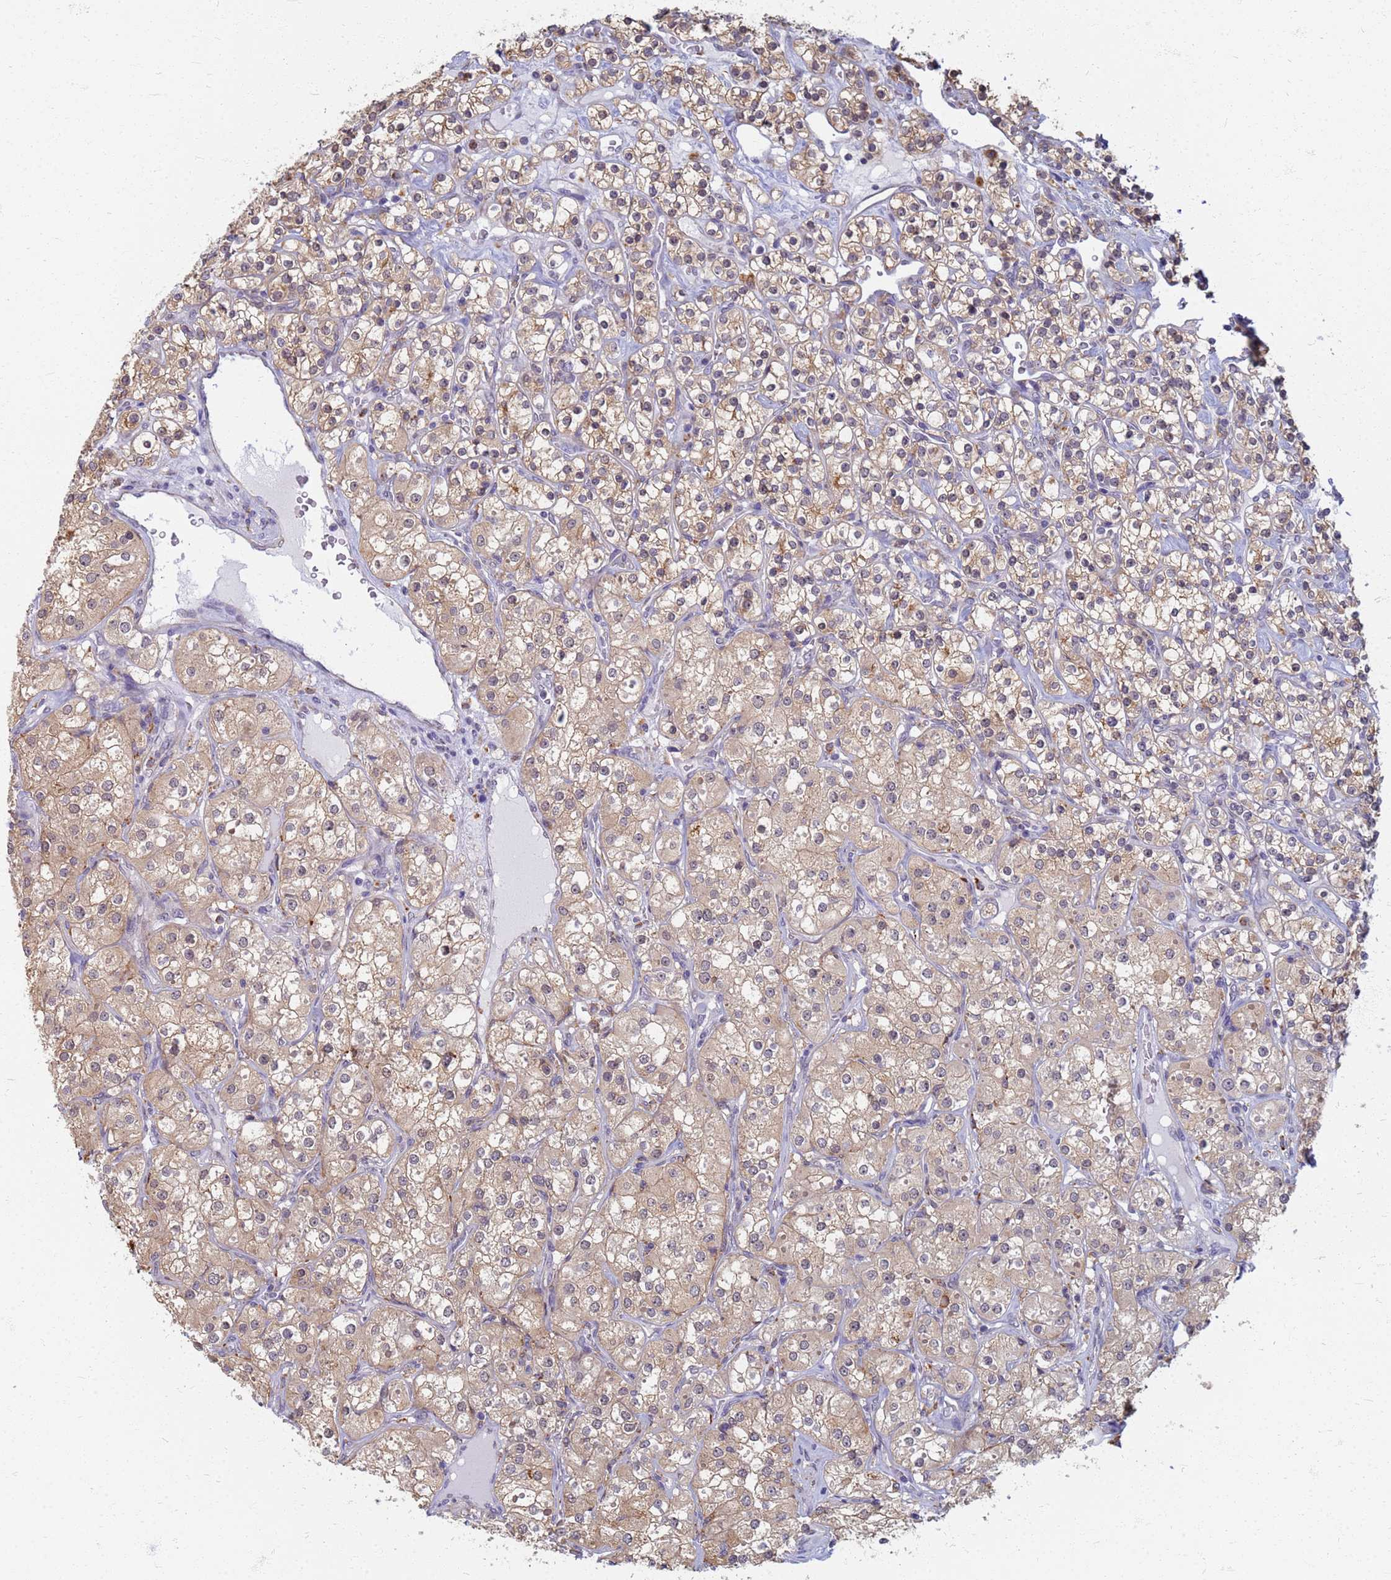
{"staining": {"intensity": "weak", "quantity": ">75%", "location": "cytoplasmic/membranous"}, "tissue": "renal cancer", "cell_type": "Tumor cells", "image_type": "cancer", "snomed": [{"axis": "morphology", "description": "Adenocarcinoma, NOS"}, {"axis": "topography", "description": "Kidney"}], "caption": "This image demonstrates immunohistochemistry staining of adenocarcinoma (renal), with low weak cytoplasmic/membranous positivity in about >75% of tumor cells.", "gene": "ATP6V1E1", "patient": {"sex": "male", "age": 77}}